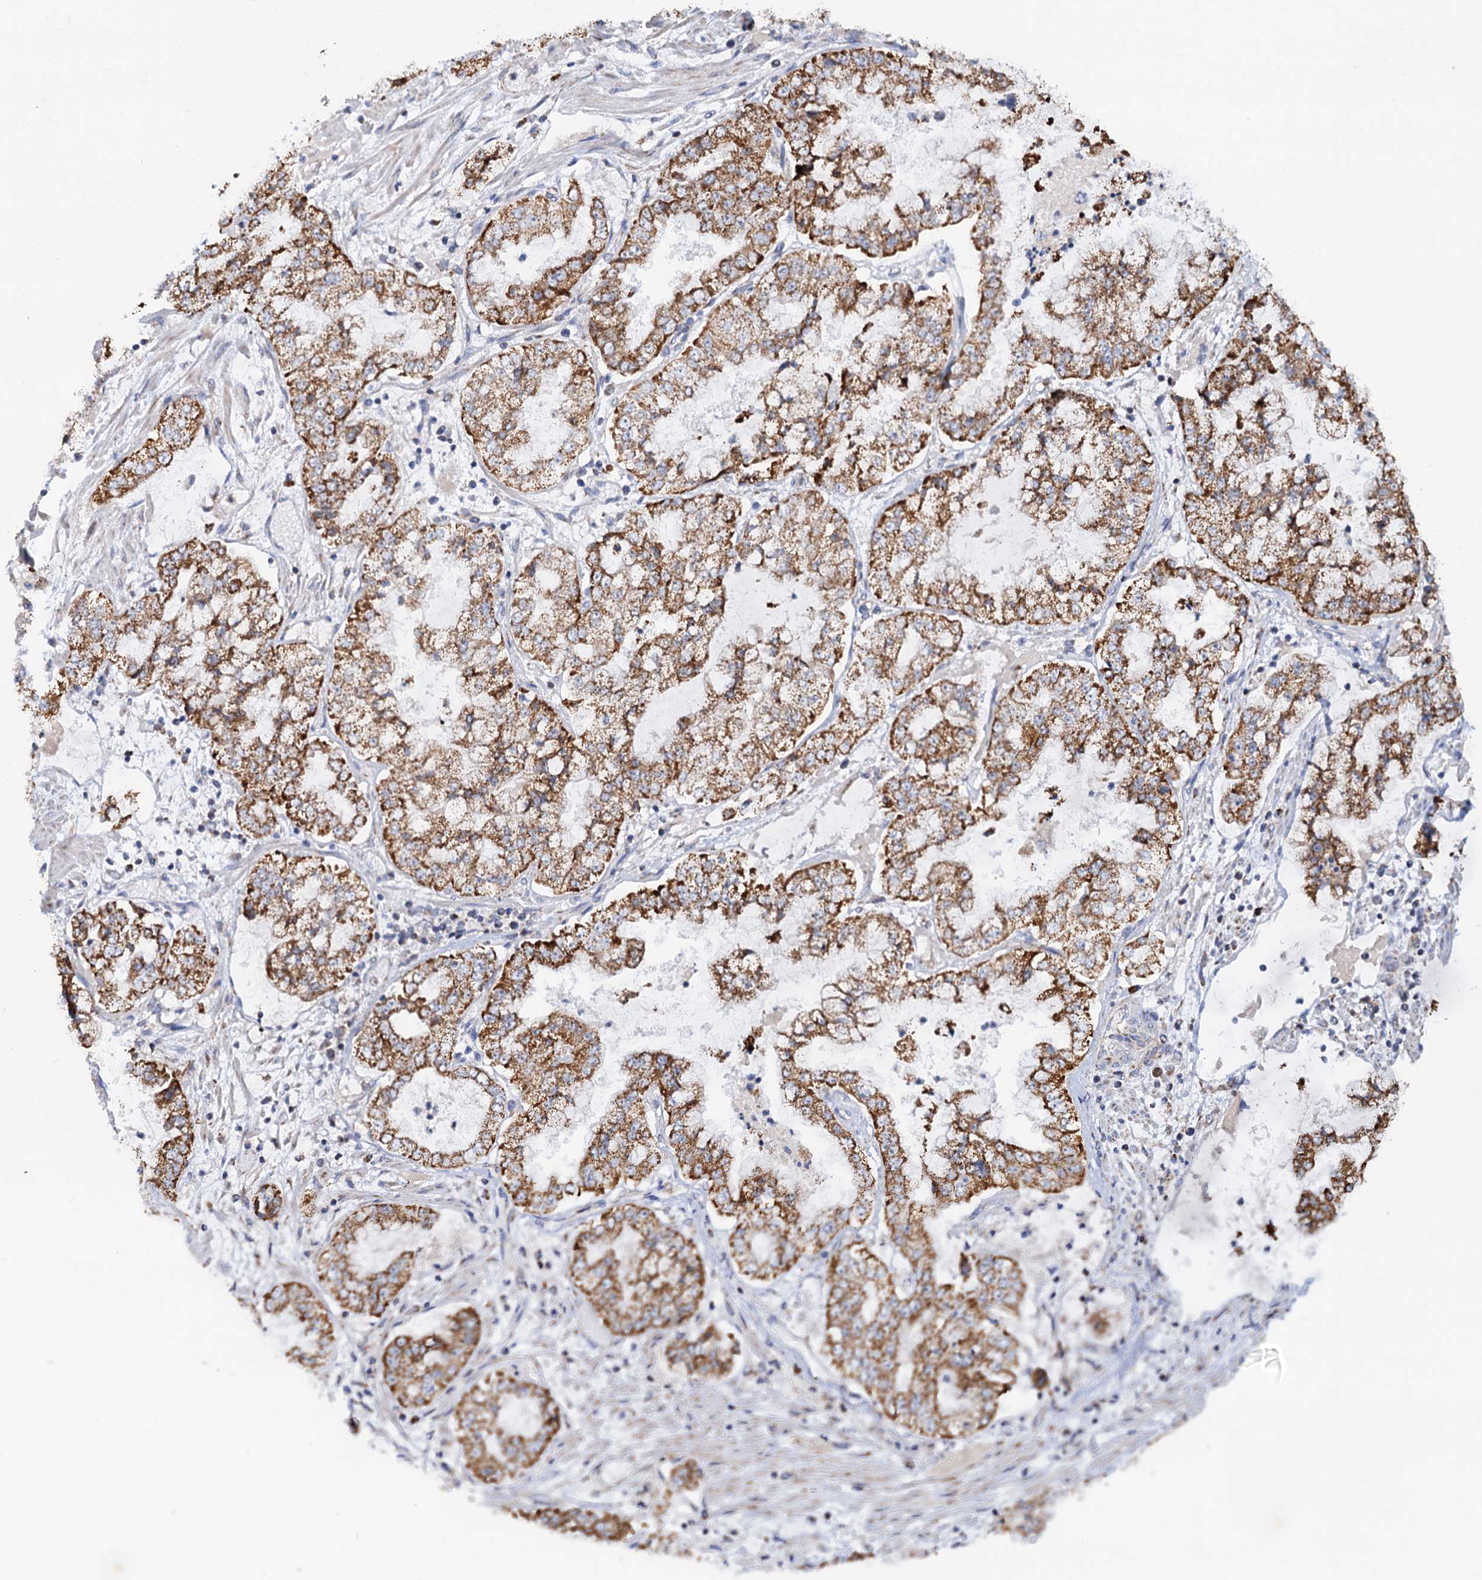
{"staining": {"intensity": "strong", "quantity": ">75%", "location": "cytoplasmic/membranous"}, "tissue": "stomach cancer", "cell_type": "Tumor cells", "image_type": "cancer", "snomed": [{"axis": "morphology", "description": "Adenocarcinoma, NOS"}, {"axis": "topography", "description": "Stomach"}], "caption": "Human stomach adenocarcinoma stained with a brown dye reveals strong cytoplasmic/membranous positive positivity in approximately >75% of tumor cells.", "gene": "C2CD3", "patient": {"sex": "male", "age": 76}}